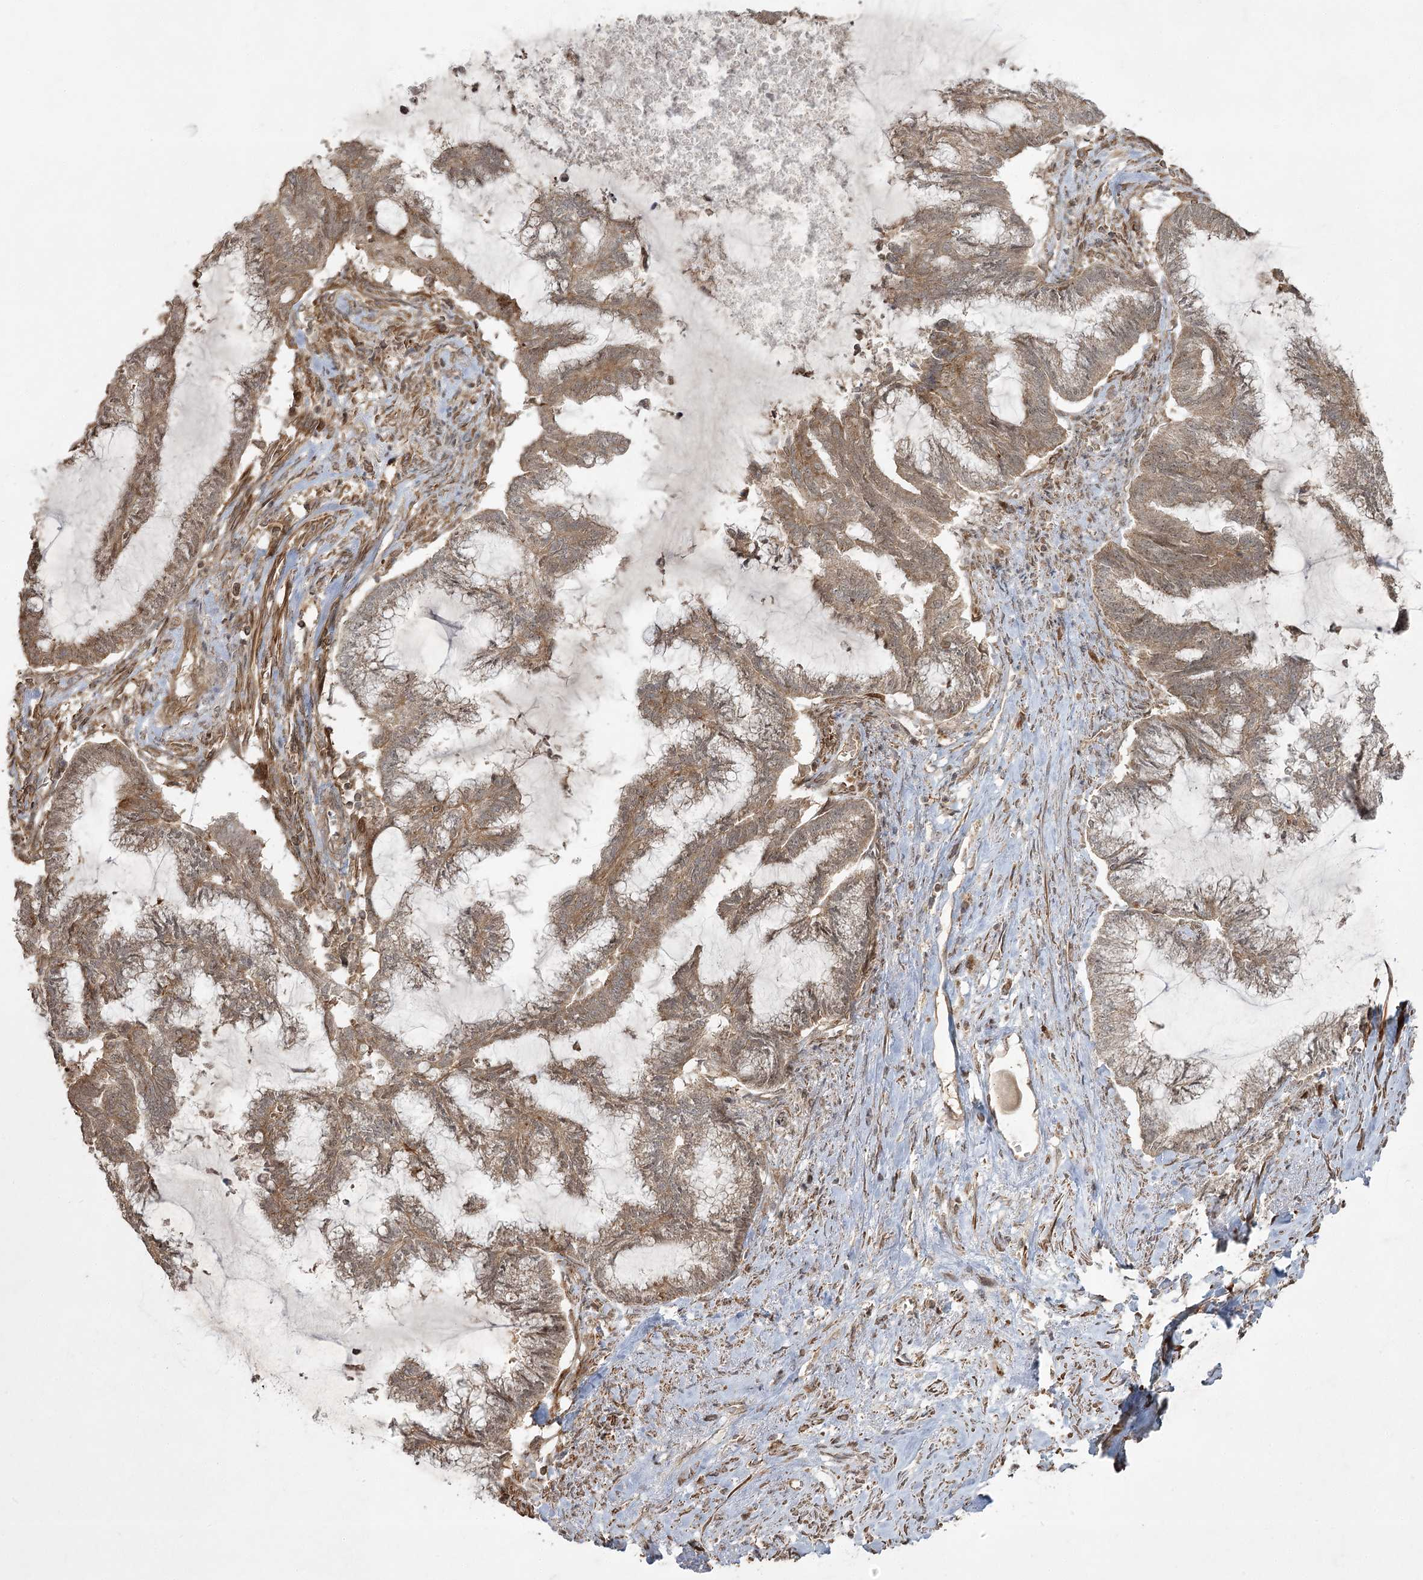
{"staining": {"intensity": "moderate", "quantity": ">75%", "location": "cytoplasmic/membranous,nuclear"}, "tissue": "endometrial cancer", "cell_type": "Tumor cells", "image_type": "cancer", "snomed": [{"axis": "morphology", "description": "Adenocarcinoma, NOS"}, {"axis": "topography", "description": "Endometrium"}], "caption": "This histopathology image exhibits immunohistochemistry staining of adenocarcinoma (endometrial), with medium moderate cytoplasmic/membranous and nuclear positivity in about >75% of tumor cells.", "gene": "CPLANE1", "patient": {"sex": "female", "age": 86}}